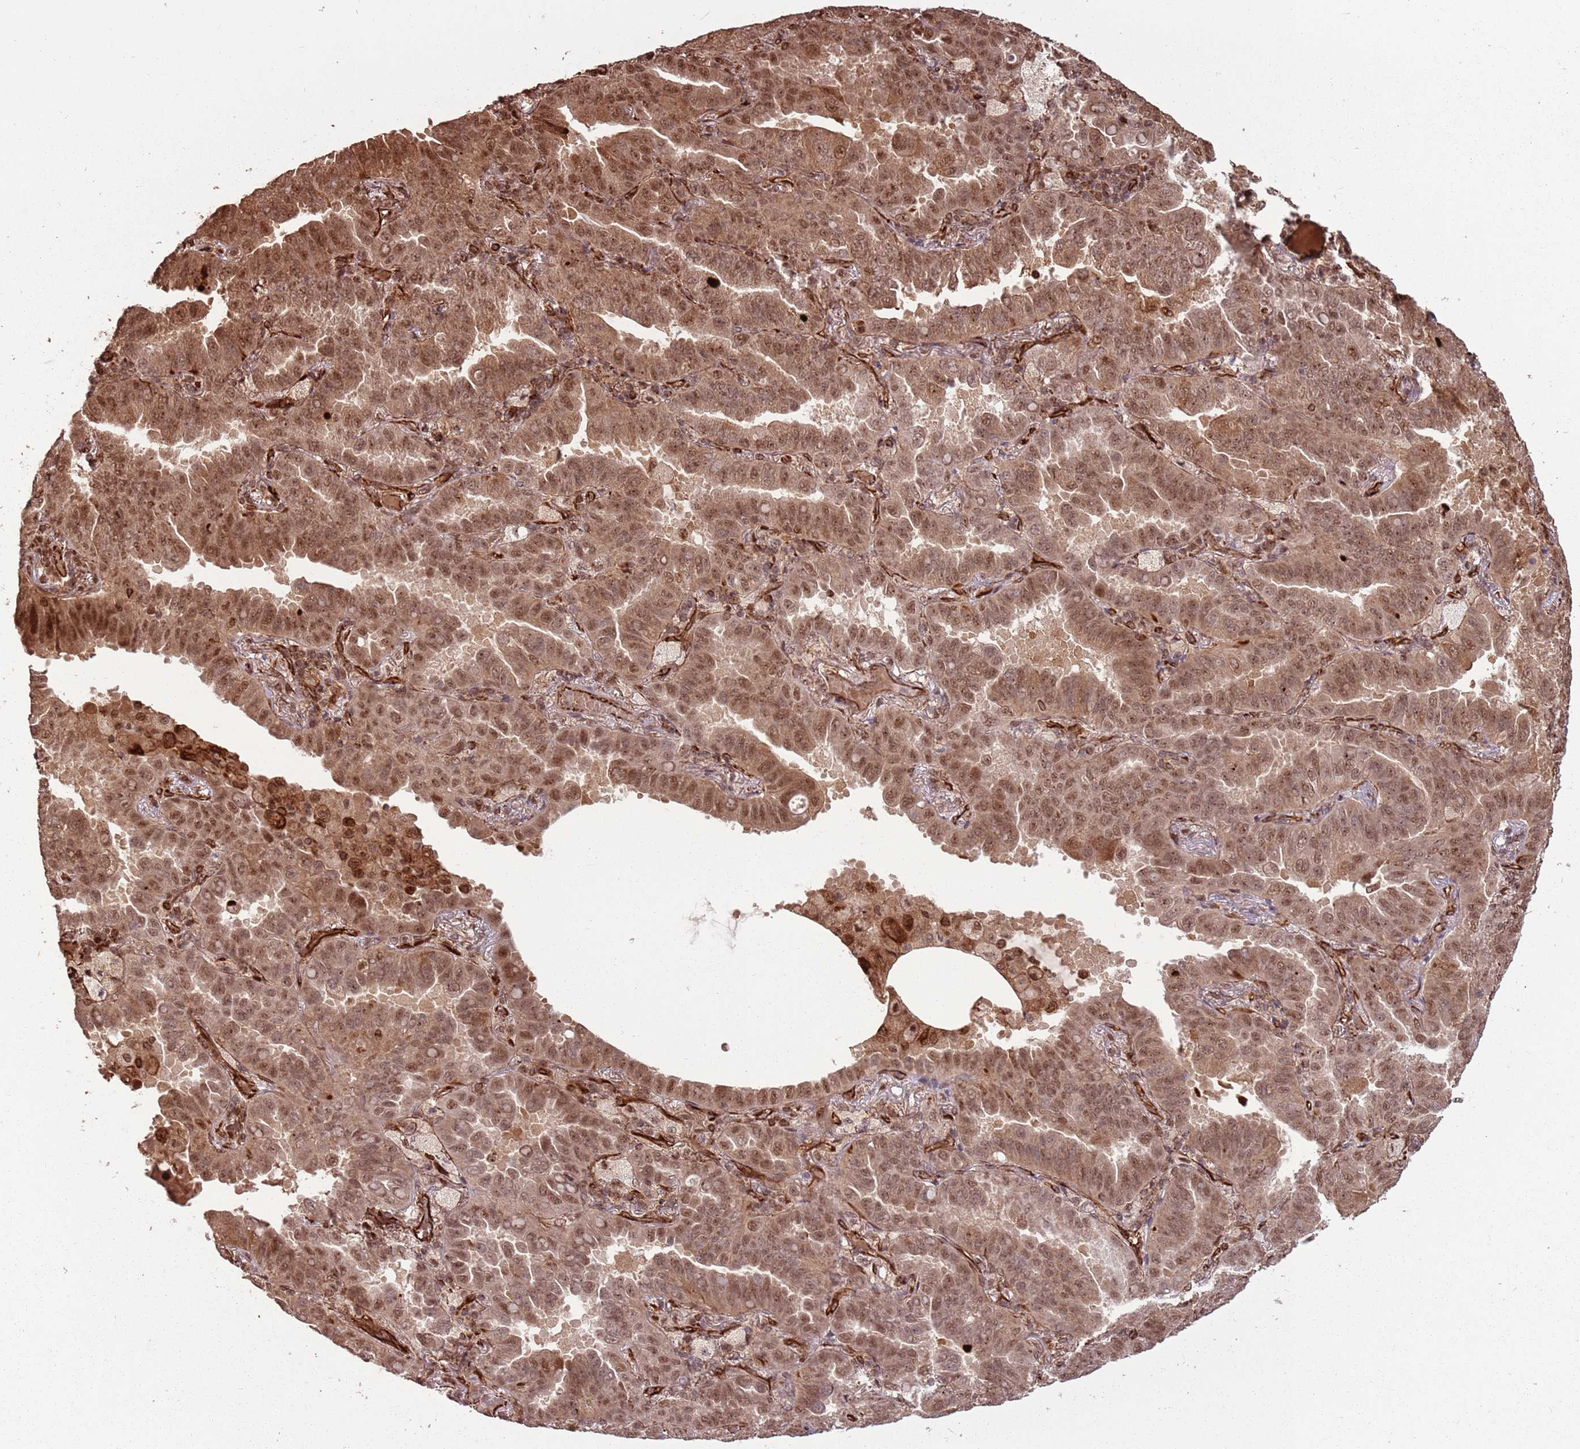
{"staining": {"intensity": "moderate", "quantity": ">75%", "location": "cytoplasmic/membranous,nuclear"}, "tissue": "lung cancer", "cell_type": "Tumor cells", "image_type": "cancer", "snomed": [{"axis": "morphology", "description": "Adenocarcinoma, NOS"}, {"axis": "topography", "description": "Lung"}], "caption": "Brown immunohistochemical staining in human lung adenocarcinoma shows moderate cytoplasmic/membranous and nuclear staining in approximately >75% of tumor cells. The staining was performed using DAB, with brown indicating positive protein expression. Nuclei are stained blue with hematoxylin.", "gene": "ADAMTS3", "patient": {"sex": "male", "age": 64}}